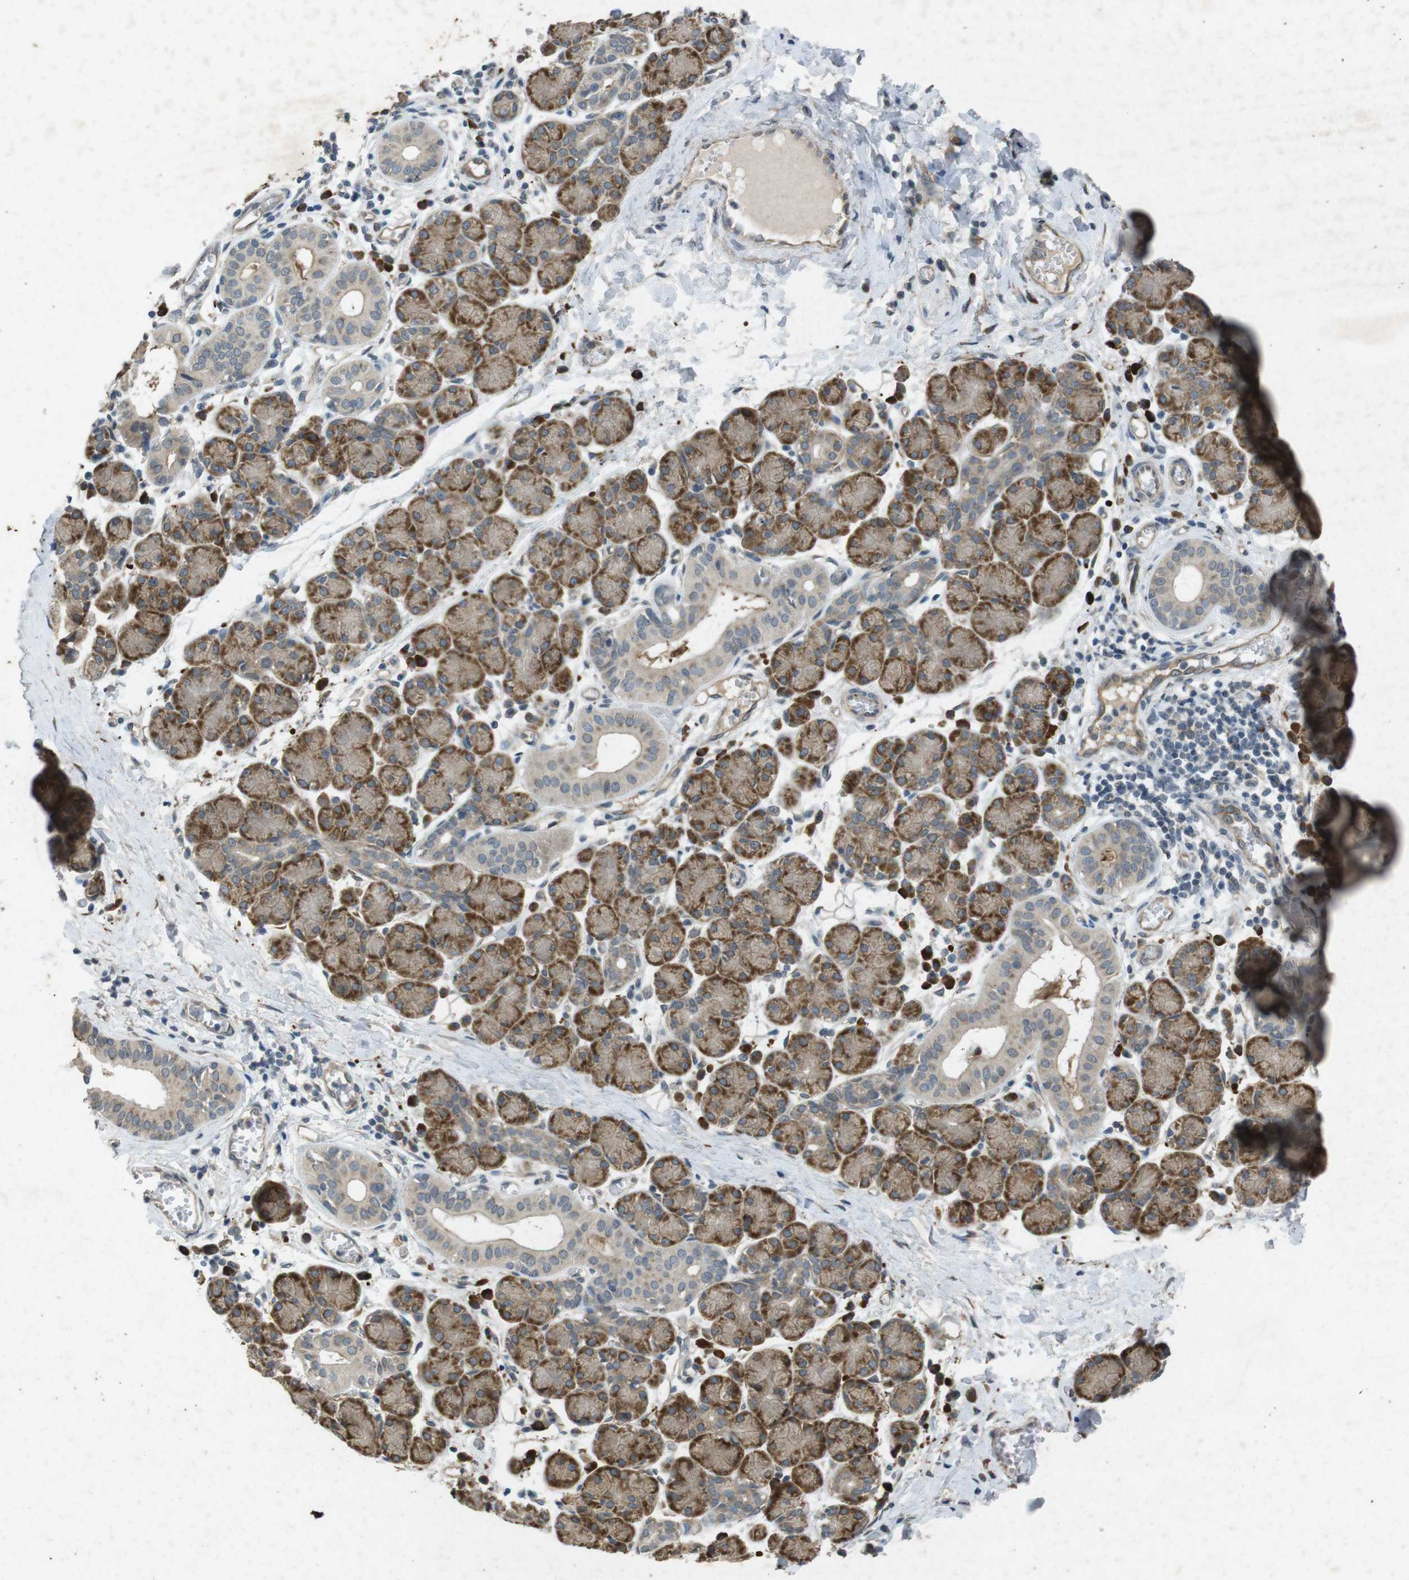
{"staining": {"intensity": "moderate", "quantity": ">75%", "location": "cytoplasmic/membranous"}, "tissue": "salivary gland", "cell_type": "Glandular cells", "image_type": "normal", "snomed": [{"axis": "morphology", "description": "Normal tissue, NOS"}, {"axis": "morphology", "description": "Inflammation, NOS"}, {"axis": "topography", "description": "Lymph node"}, {"axis": "topography", "description": "Salivary gland"}], "caption": "Glandular cells display medium levels of moderate cytoplasmic/membranous positivity in approximately >75% of cells in benign salivary gland. (DAB (3,3'-diaminobenzidine) = brown stain, brightfield microscopy at high magnification).", "gene": "FLCN", "patient": {"sex": "male", "age": 3}}